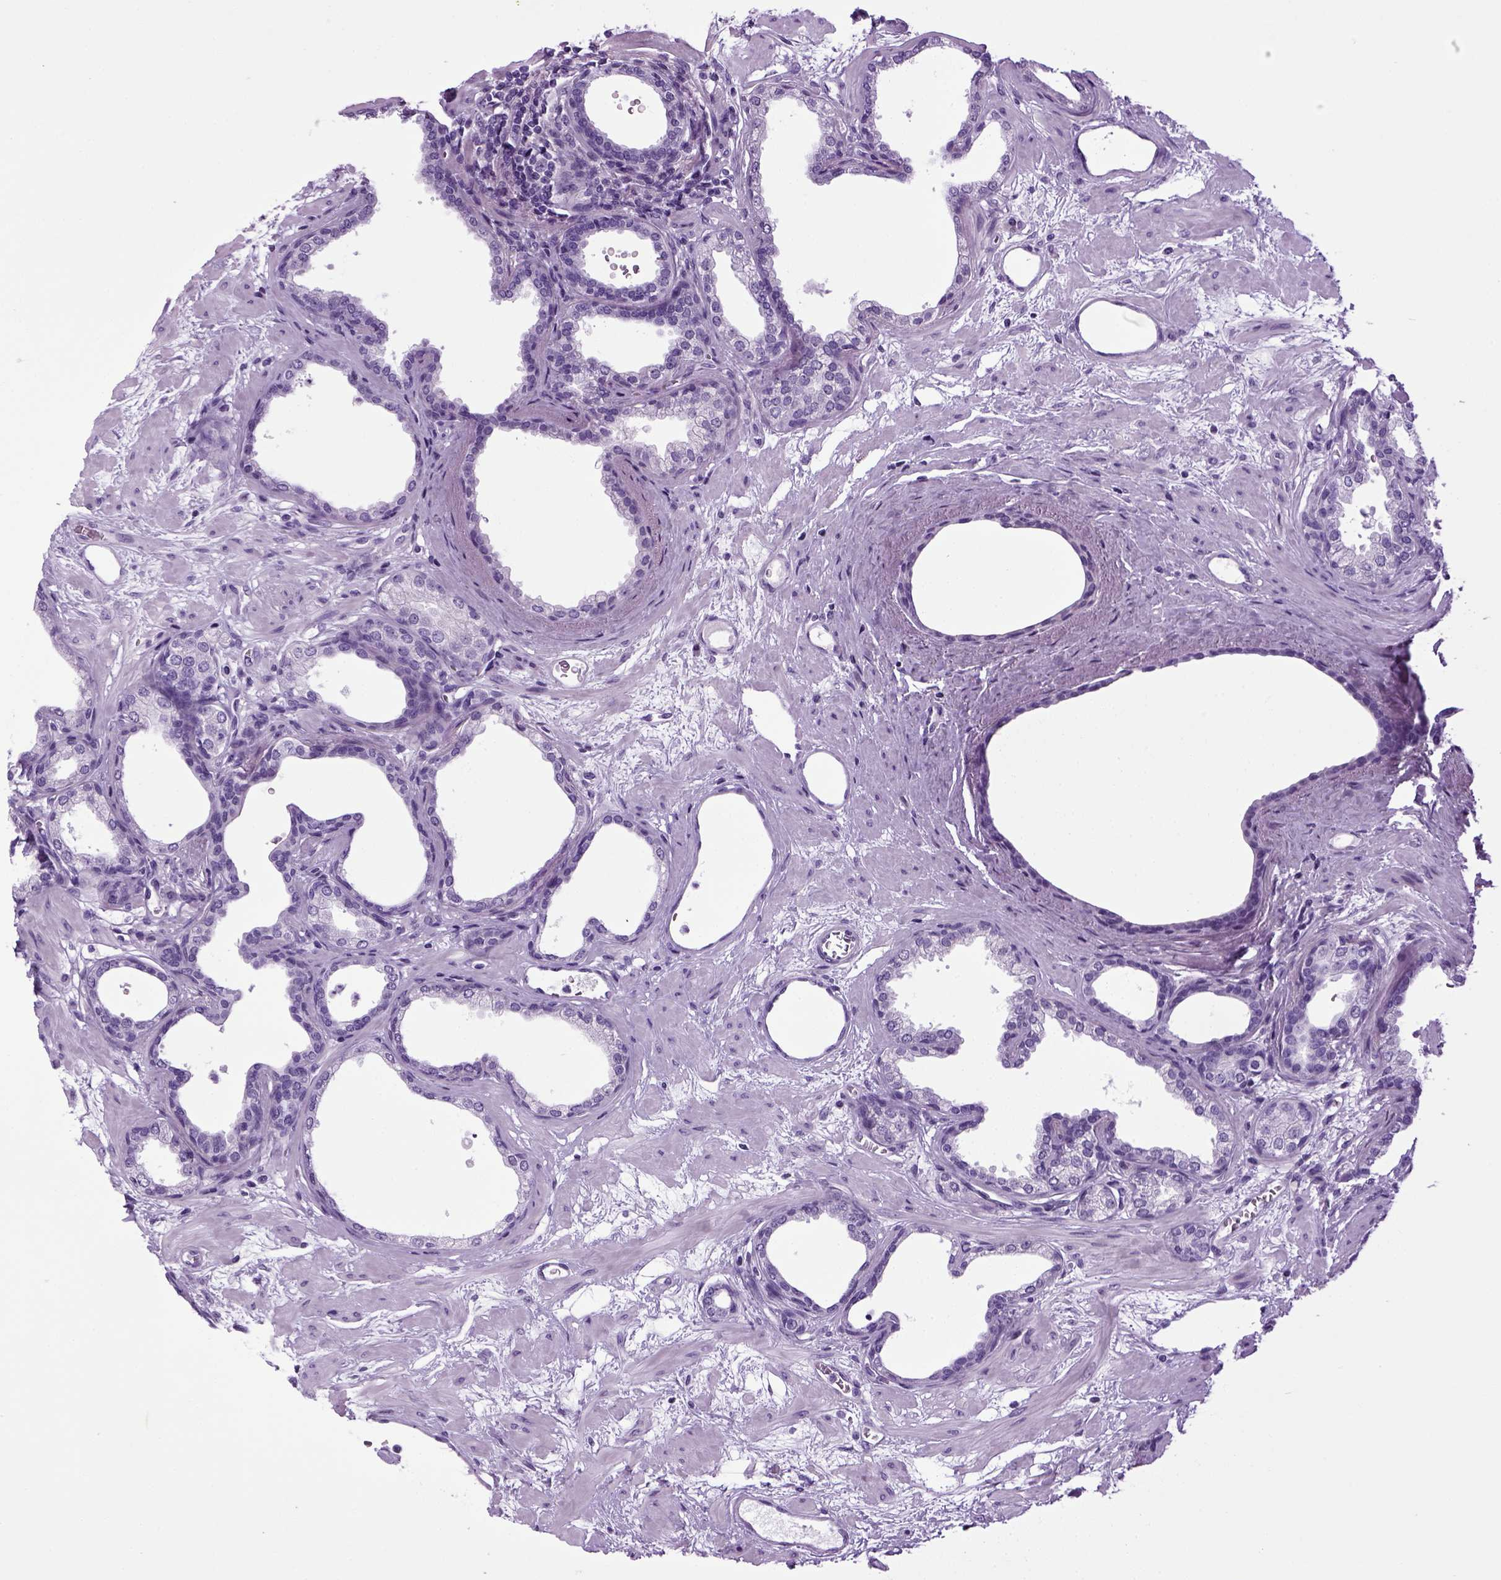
{"staining": {"intensity": "negative", "quantity": "none", "location": "none"}, "tissue": "prostate", "cell_type": "Glandular cells", "image_type": "normal", "snomed": [{"axis": "morphology", "description": "Normal tissue, NOS"}, {"axis": "topography", "description": "Prostate"}], "caption": "Histopathology image shows no significant protein expression in glandular cells of normal prostate.", "gene": "HMCN2", "patient": {"sex": "male", "age": 37}}